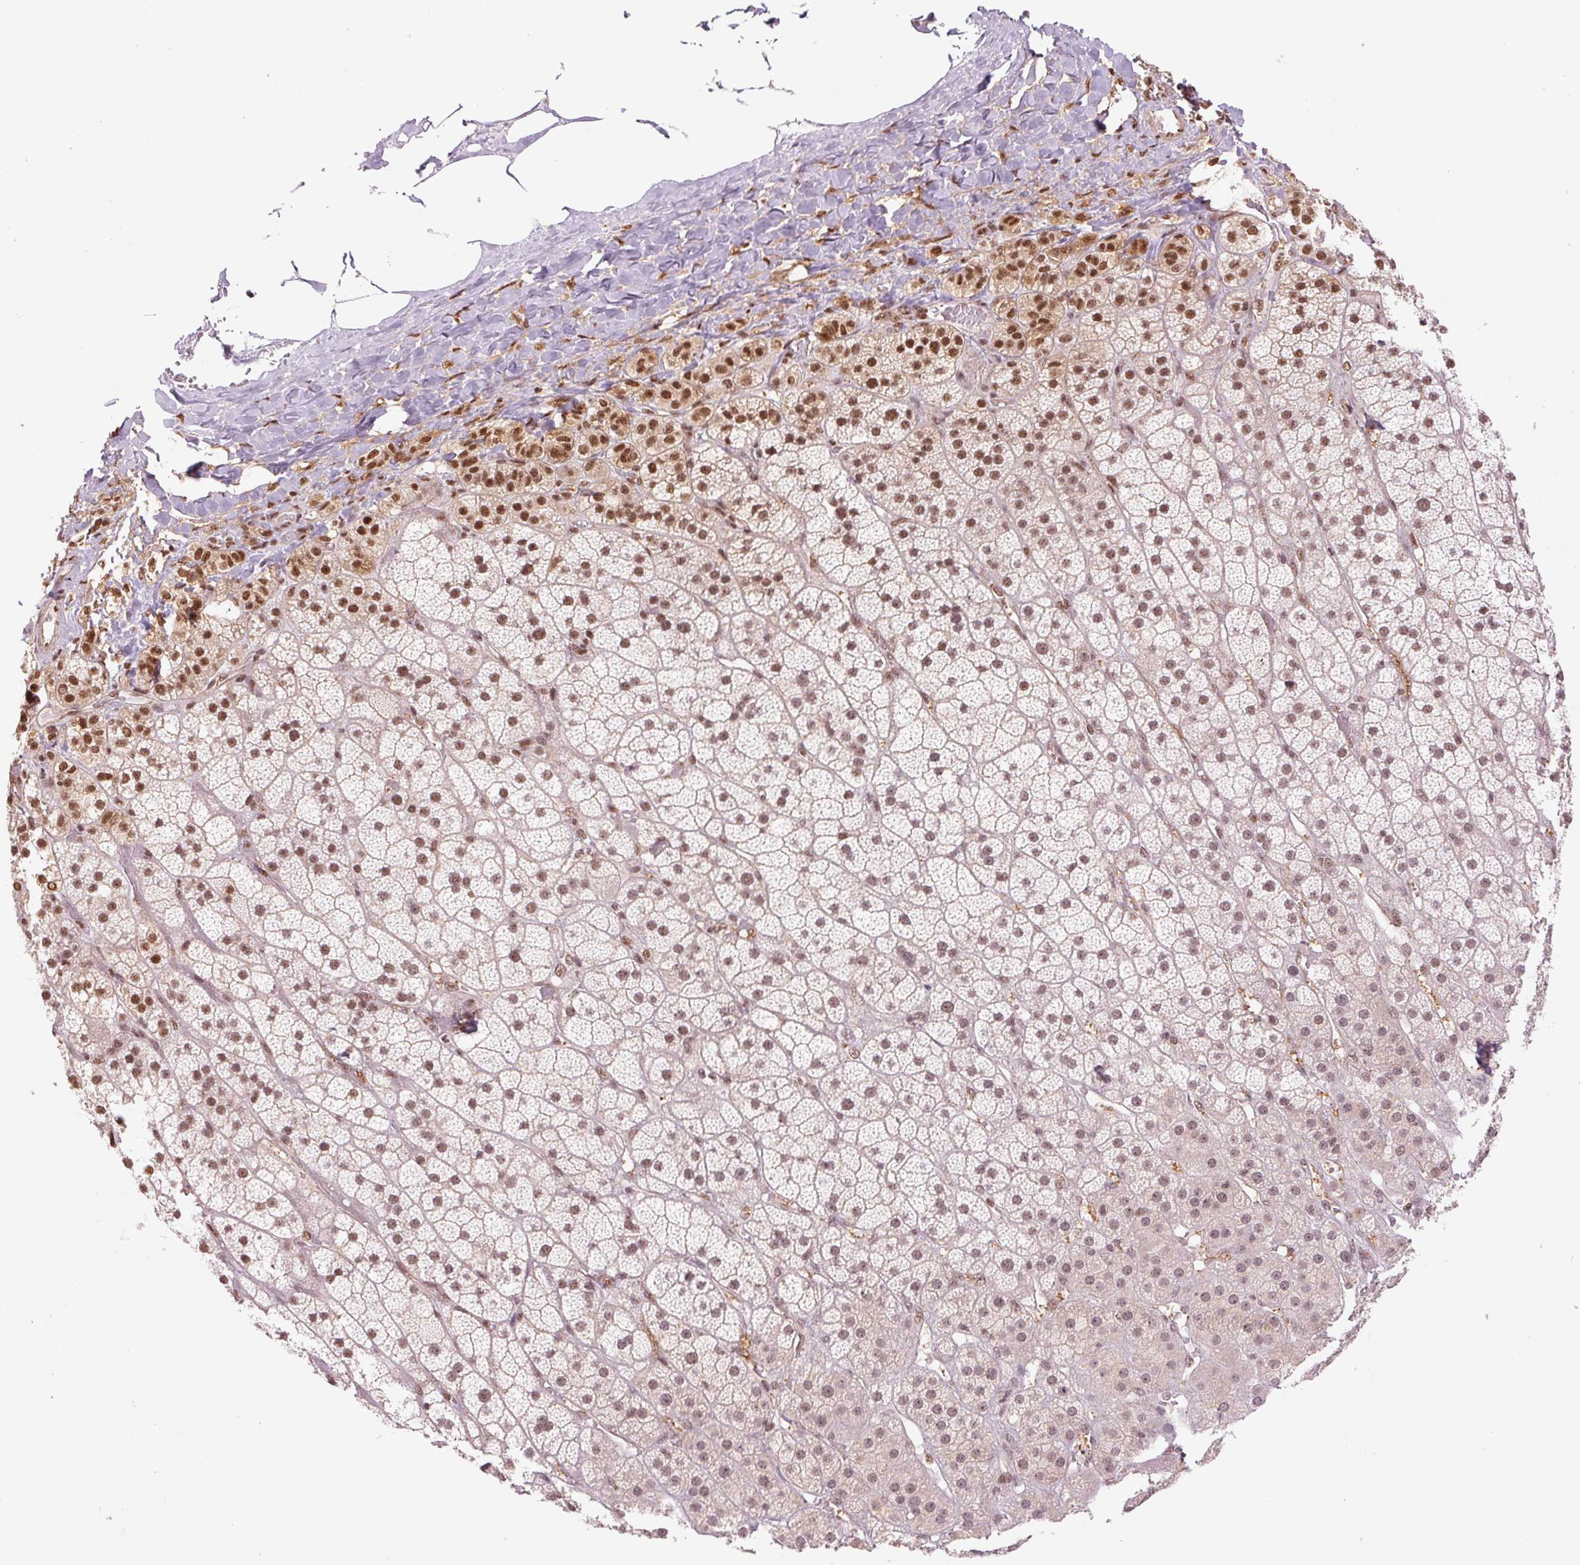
{"staining": {"intensity": "strong", "quantity": "25%-75%", "location": "nuclear"}, "tissue": "adrenal gland", "cell_type": "Glandular cells", "image_type": "normal", "snomed": [{"axis": "morphology", "description": "Normal tissue, NOS"}, {"axis": "topography", "description": "Adrenal gland"}], "caption": "Benign adrenal gland exhibits strong nuclear positivity in approximately 25%-75% of glandular cells (DAB (3,3'-diaminobenzidine) IHC with brightfield microscopy, high magnification)..", "gene": "CWC25", "patient": {"sex": "male", "age": 57}}